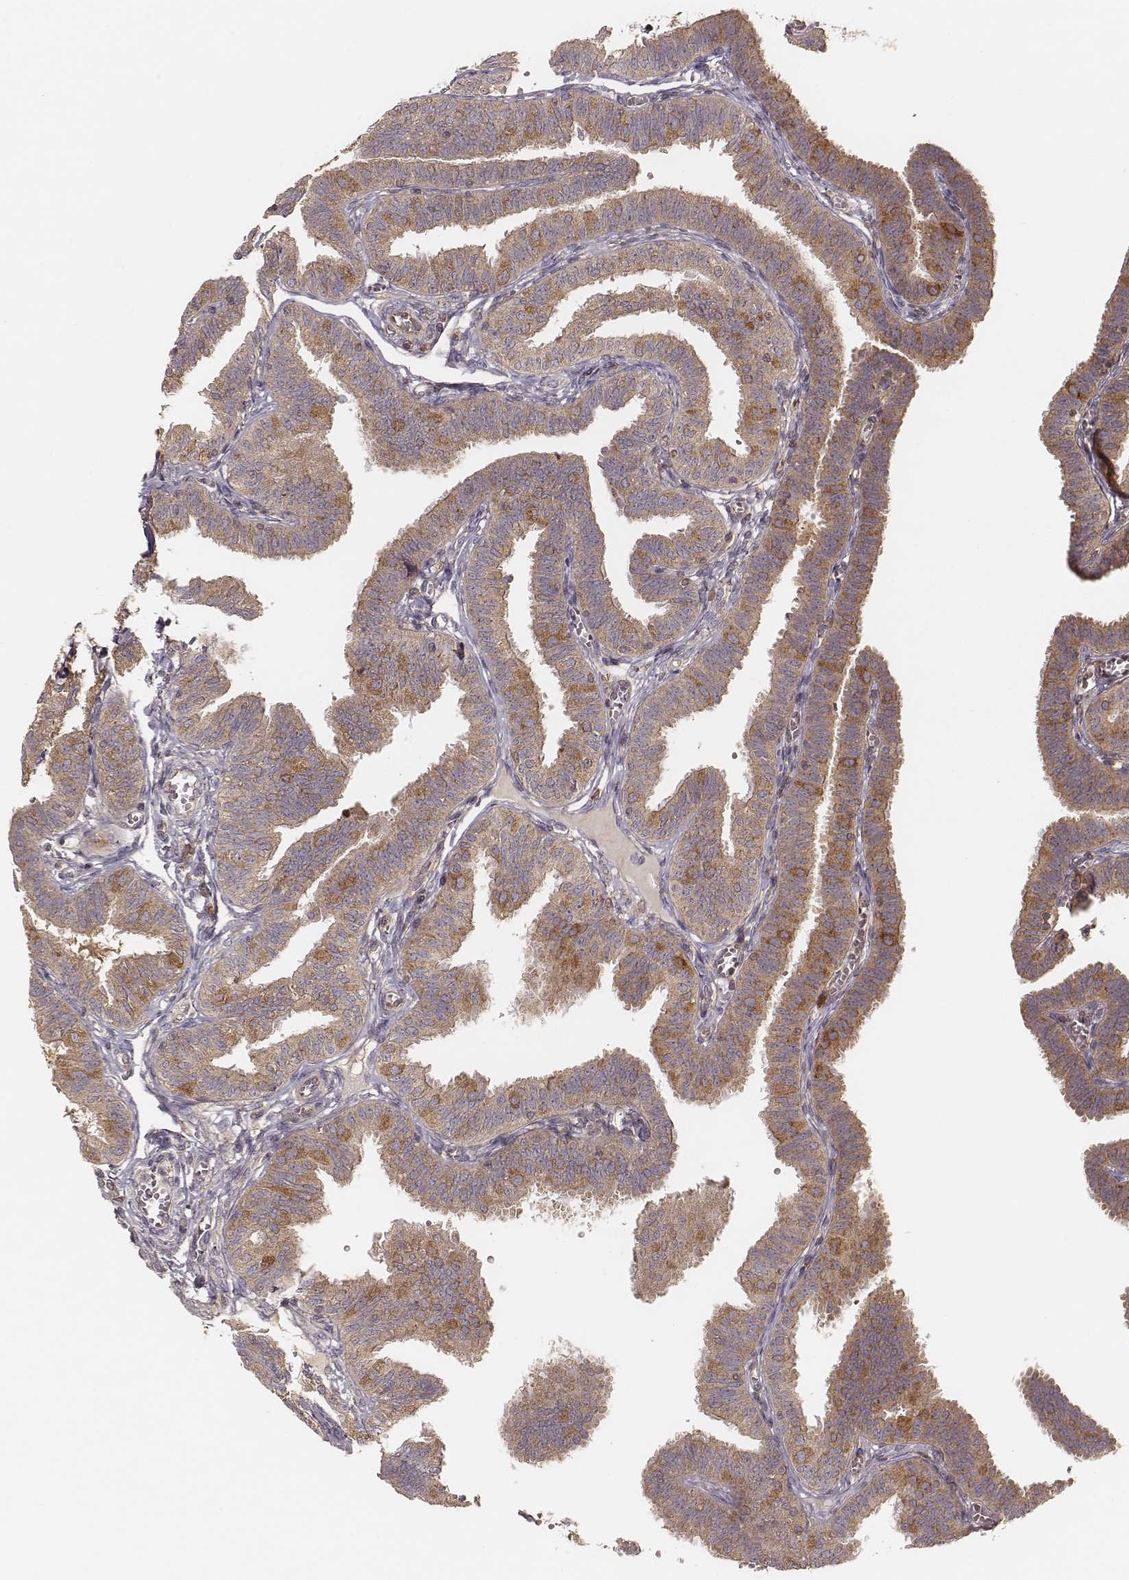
{"staining": {"intensity": "moderate", "quantity": ">75%", "location": "cytoplasmic/membranous"}, "tissue": "fallopian tube", "cell_type": "Glandular cells", "image_type": "normal", "snomed": [{"axis": "morphology", "description": "Normal tissue, NOS"}, {"axis": "topography", "description": "Fallopian tube"}], "caption": "About >75% of glandular cells in unremarkable fallopian tube demonstrate moderate cytoplasmic/membranous protein staining as visualized by brown immunohistochemical staining.", "gene": "CARS1", "patient": {"sex": "female", "age": 25}}